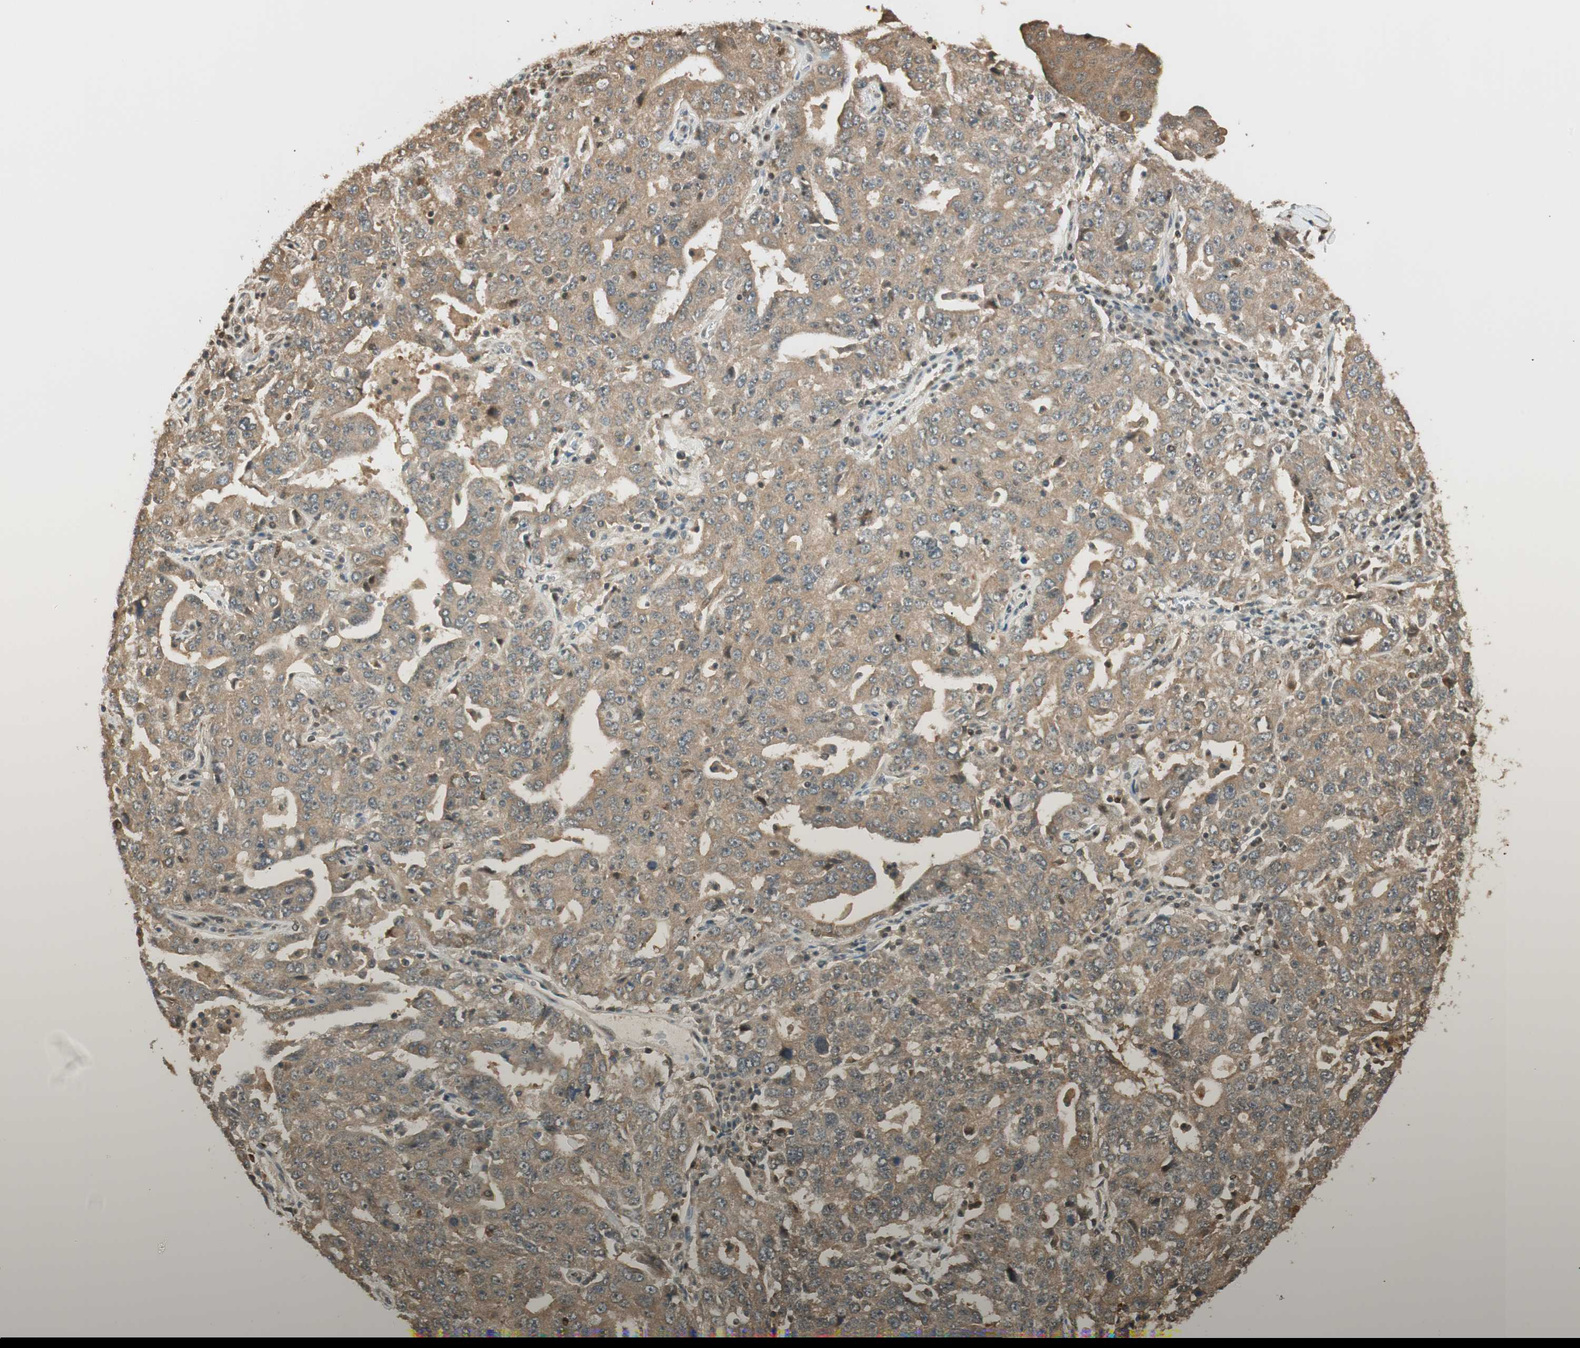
{"staining": {"intensity": "moderate", "quantity": ">75%", "location": "cytoplasmic/membranous"}, "tissue": "ovarian cancer", "cell_type": "Tumor cells", "image_type": "cancer", "snomed": [{"axis": "morphology", "description": "Carcinoma, endometroid"}, {"axis": "topography", "description": "Ovary"}], "caption": "Immunohistochemistry (IHC) of ovarian endometroid carcinoma shows medium levels of moderate cytoplasmic/membranous positivity in about >75% of tumor cells. (Stains: DAB in brown, nuclei in blue, Microscopy: brightfield microscopy at high magnification).", "gene": "ZNF443", "patient": {"sex": "female", "age": 62}}